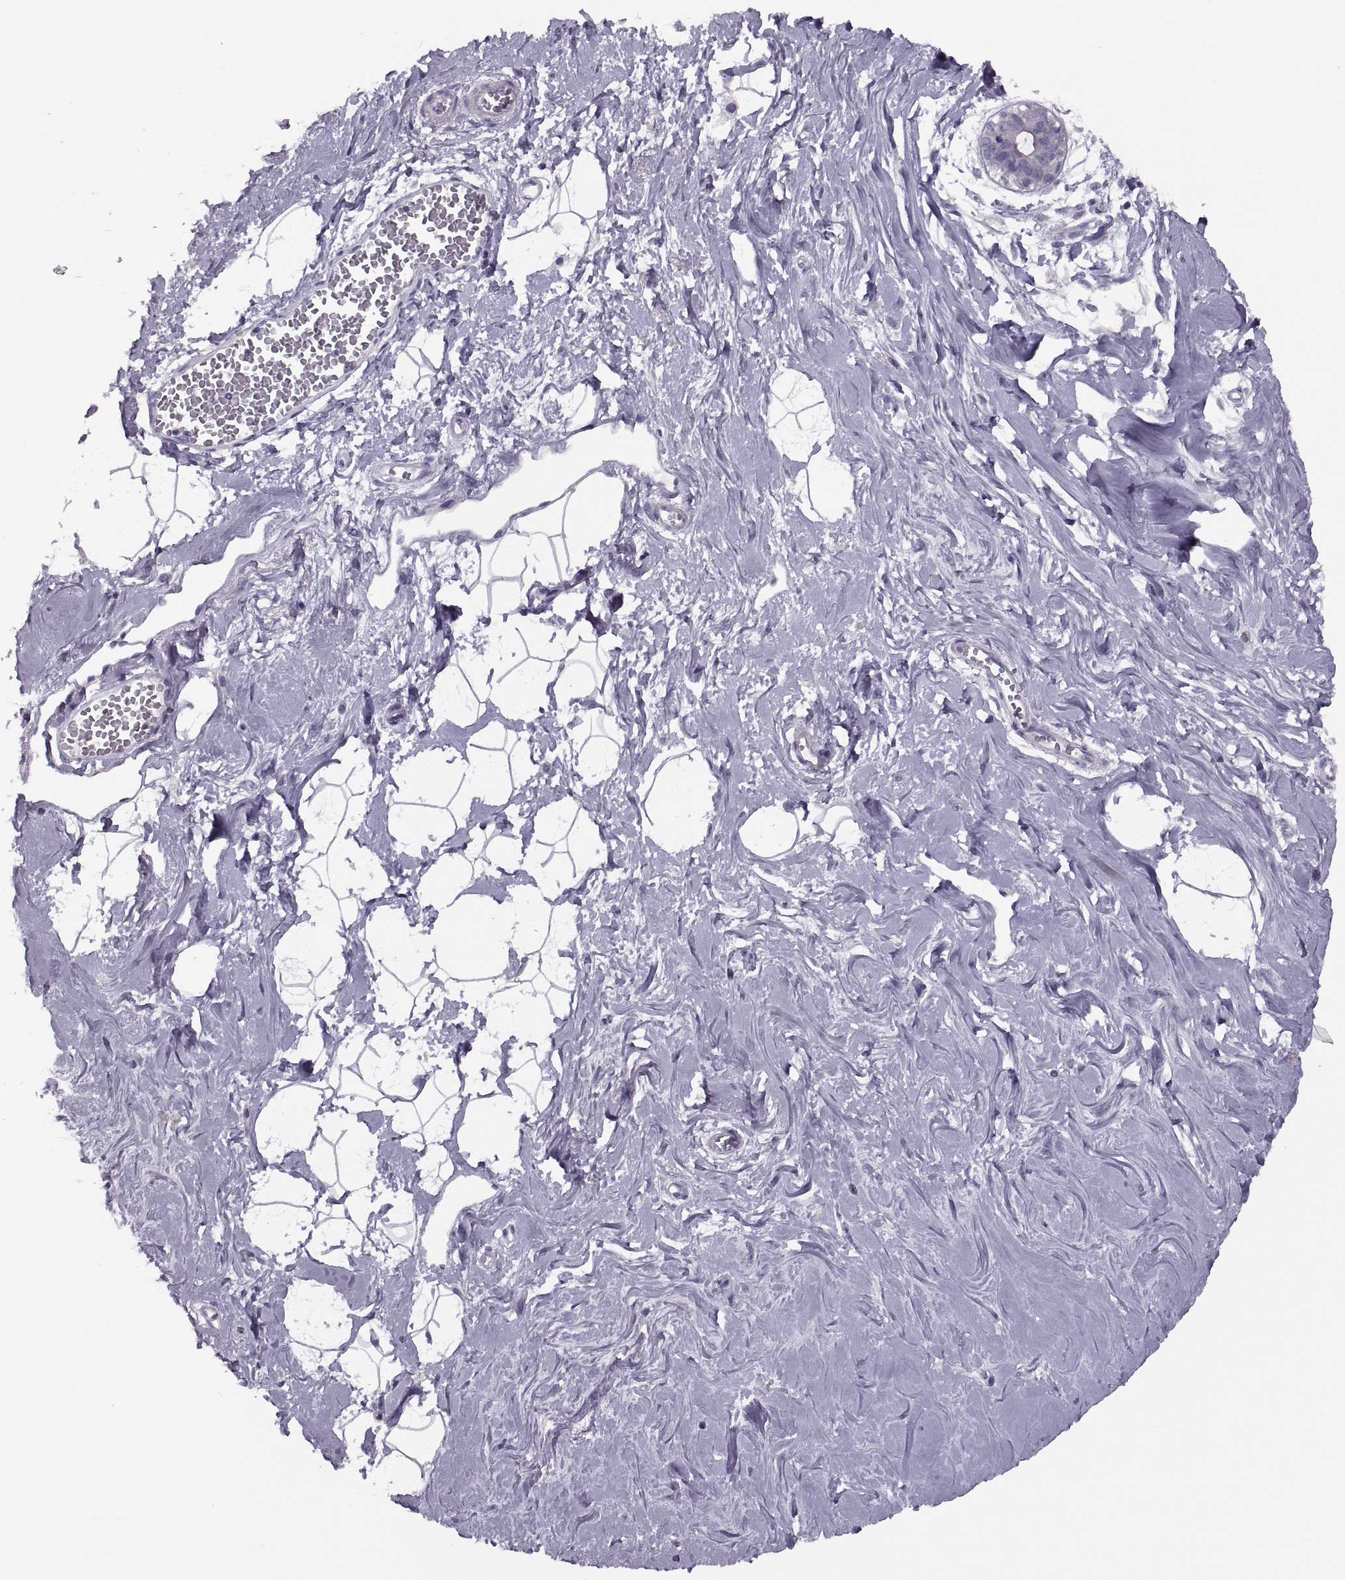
{"staining": {"intensity": "negative", "quantity": "none", "location": "none"}, "tissue": "breast", "cell_type": "Adipocytes", "image_type": "normal", "snomed": [{"axis": "morphology", "description": "Normal tissue, NOS"}, {"axis": "topography", "description": "Breast"}], "caption": "Histopathology image shows no significant protein staining in adipocytes of unremarkable breast.", "gene": "PRSS54", "patient": {"sex": "female", "age": 49}}